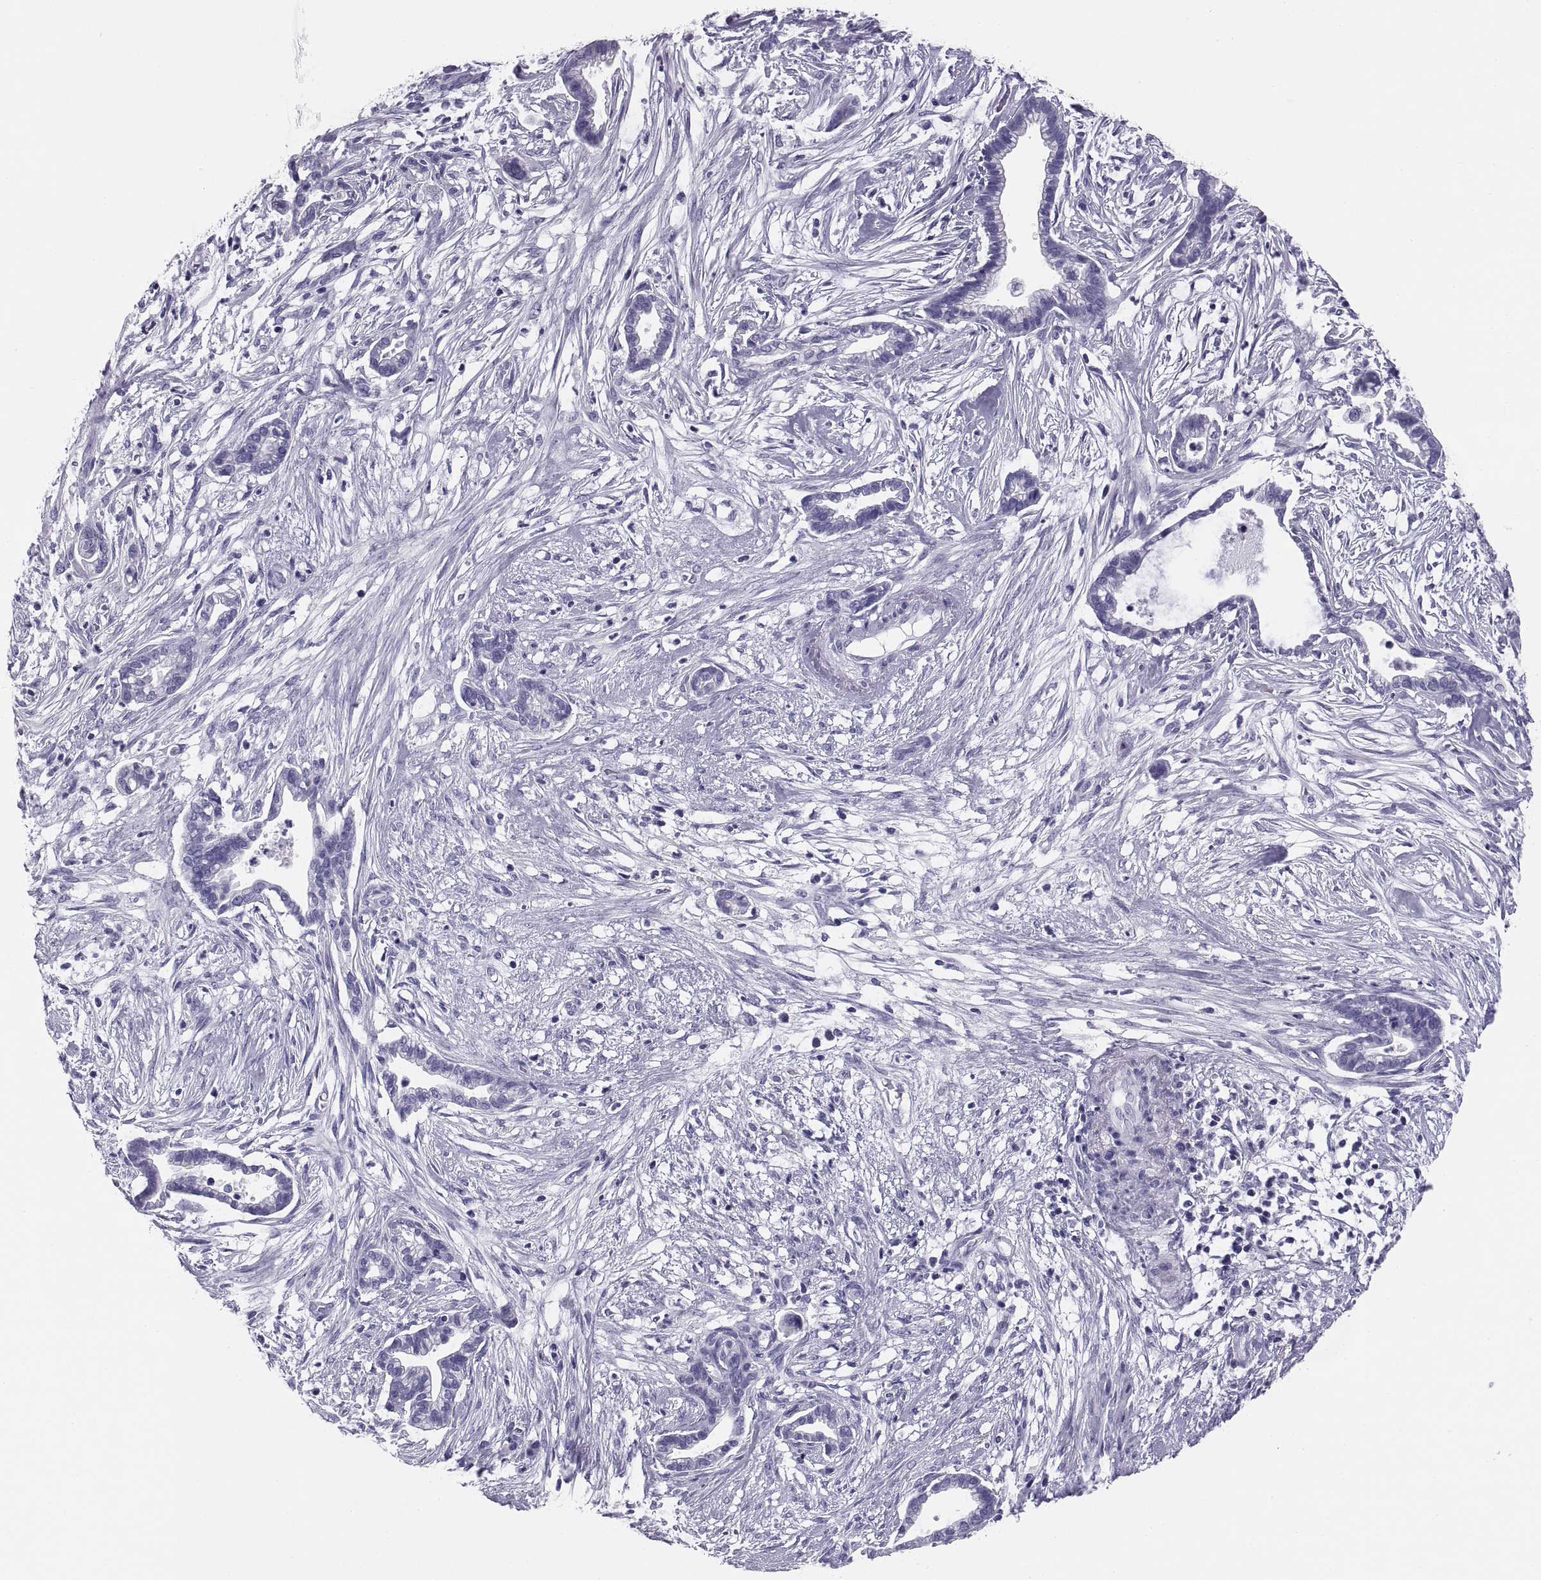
{"staining": {"intensity": "negative", "quantity": "none", "location": "none"}, "tissue": "cervical cancer", "cell_type": "Tumor cells", "image_type": "cancer", "snomed": [{"axis": "morphology", "description": "Adenocarcinoma, NOS"}, {"axis": "topography", "description": "Cervix"}], "caption": "This is an immunohistochemistry (IHC) micrograph of human cervical cancer. There is no expression in tumor cells.", "gene": "PAX2", "patient": {"sex": "female", "age": 62}}